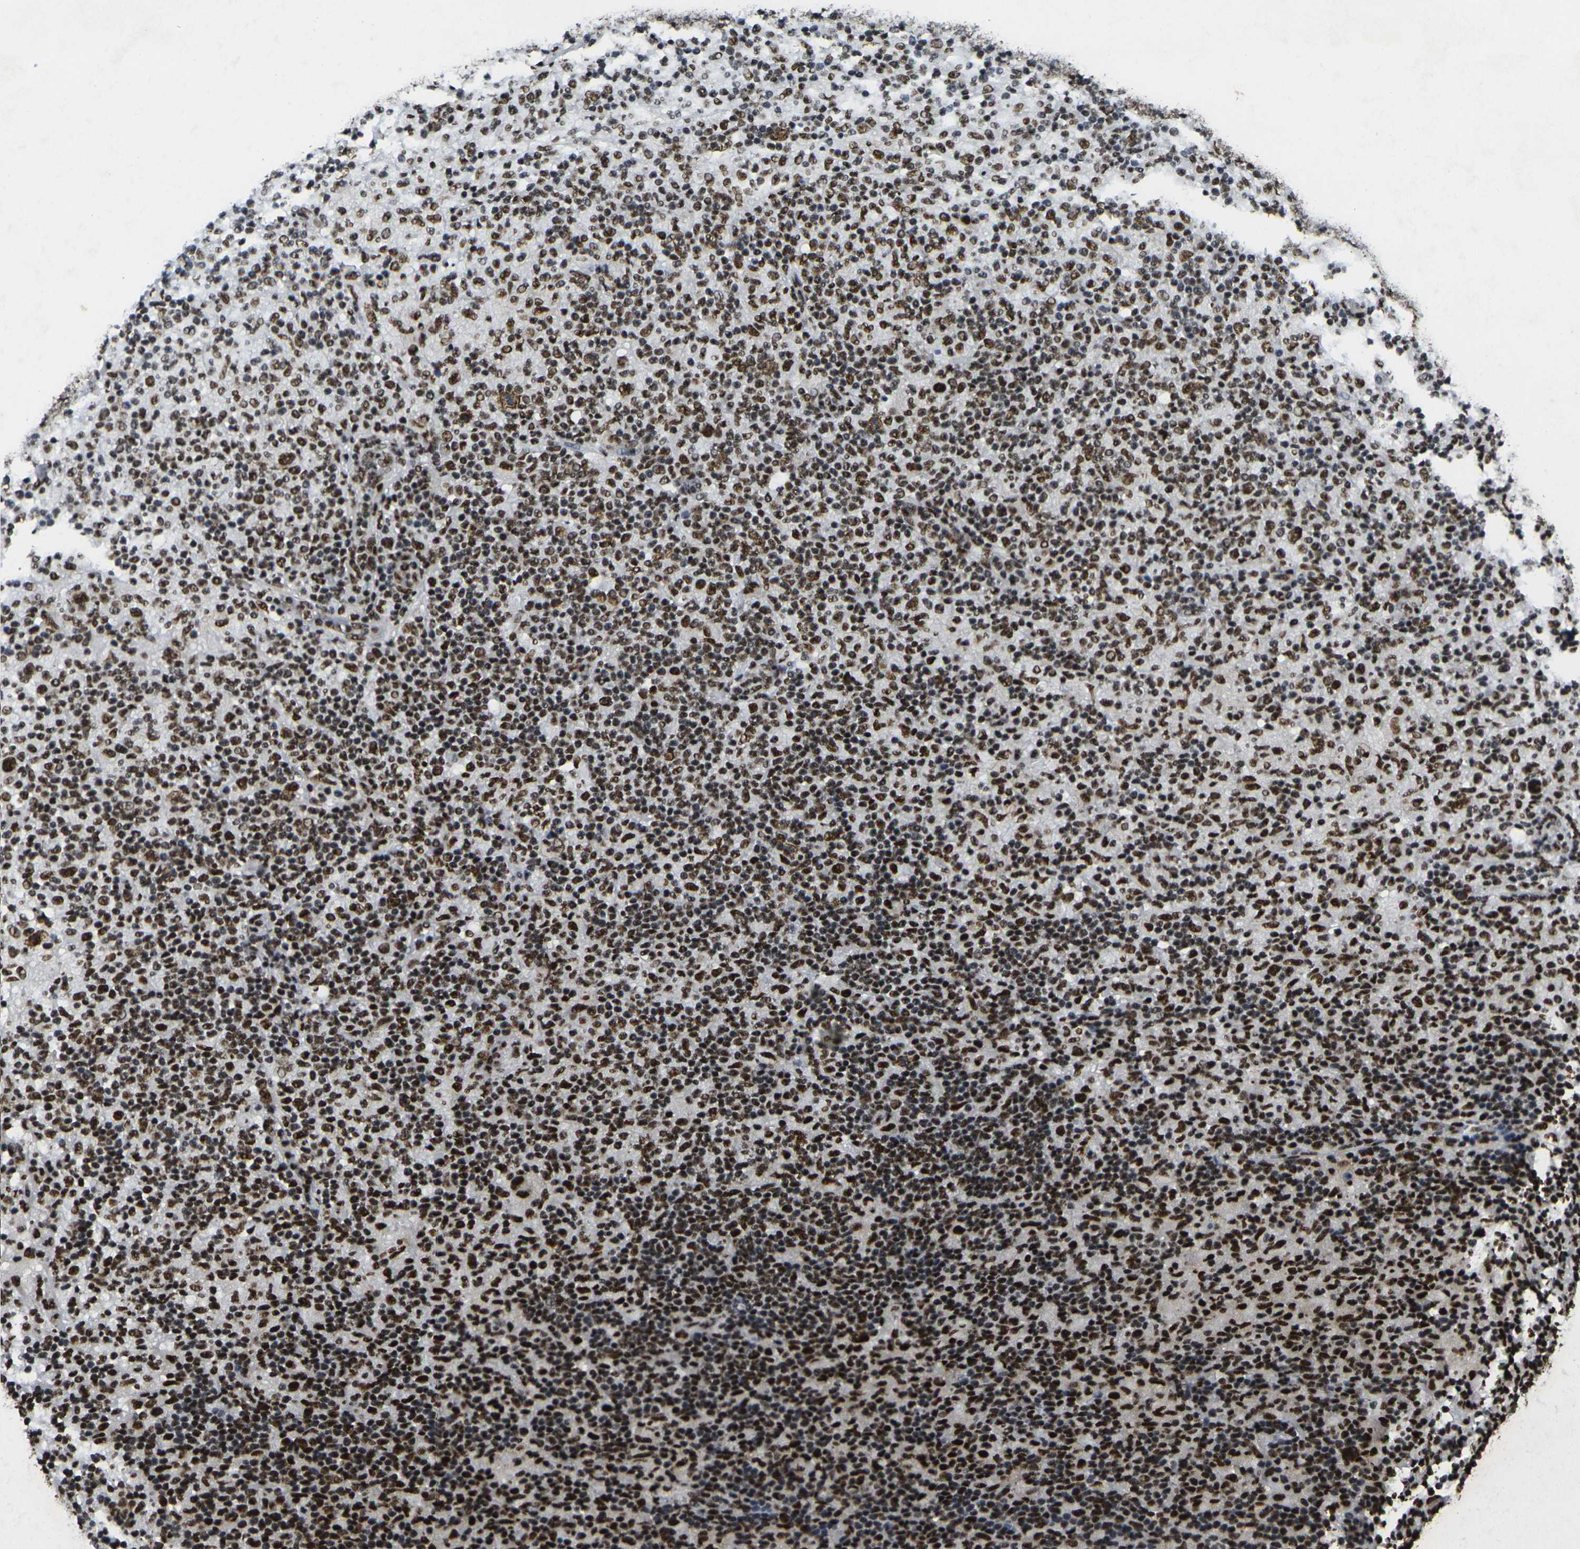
{"staining": {"intensity": "strong", "quantity": ">75%", "location": "nuclear"}, "tissue": "lymphoma", "cell_type": "Tumor cells", "image_type": "cancer", "snomed": [{"axis": "morphology", "description": "Hodgkin's disease, NOS"}, {"axis": "topography", "description": "Lymph node"}], "caption": "Strong nuclear staining is seen in approximately >75% of tumor cells in lymphoma. The protein of interest is stained brown, and the nuclei are stained in blue (DAB IHC with brightfield microscopy, high magnification).", "gene": "SMARCC1", "patient": {"sex": "male", "age": 70}}